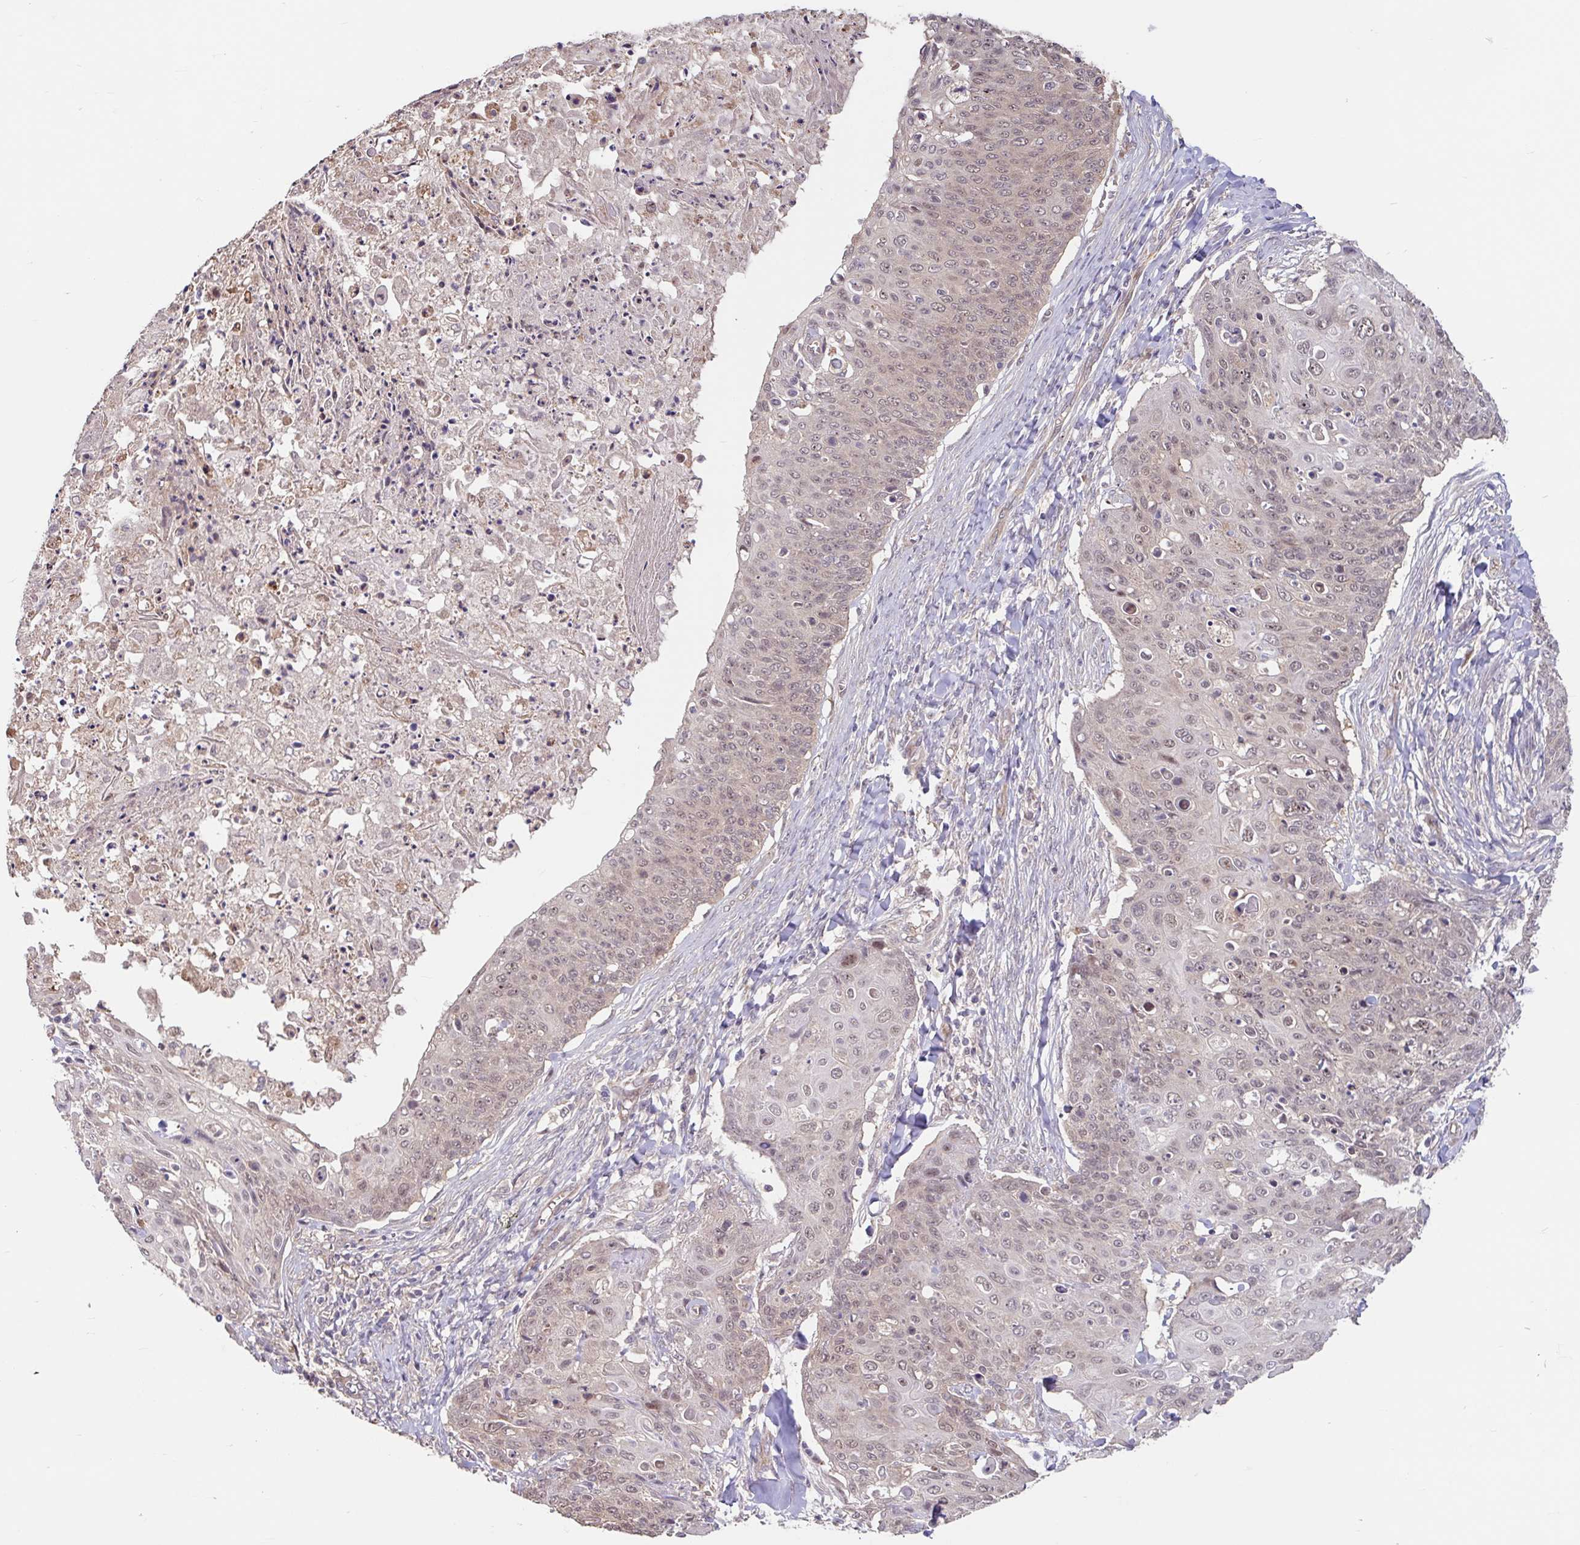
{"staining": {"intensity": "weak", "quantity": "25%-75%", "location": "cytoplasmic/membranous,nuclear"}, "tissue": "skin cancer", "cell_type": "Tumor cells", "image_type": "cancer", "snomed": [{"axis": "morphology", "description": "Squamous cell carcinoma, NOS"}, {"axis": "topography", "description": "Skin"}, {"axis": "topography", "description": "Vulva"}], "caption": "Immunohistochemistry histopathology image of human skin cancer (squamous cell carcinoma) stained for a protein (brown), which displays low levels of weak cytoplasmic/membranous and nuclear staining in approximately 25%-75% of tumor cells.", "gene": "STYXL1", "patient": {"sex": "female", "age": 85}}